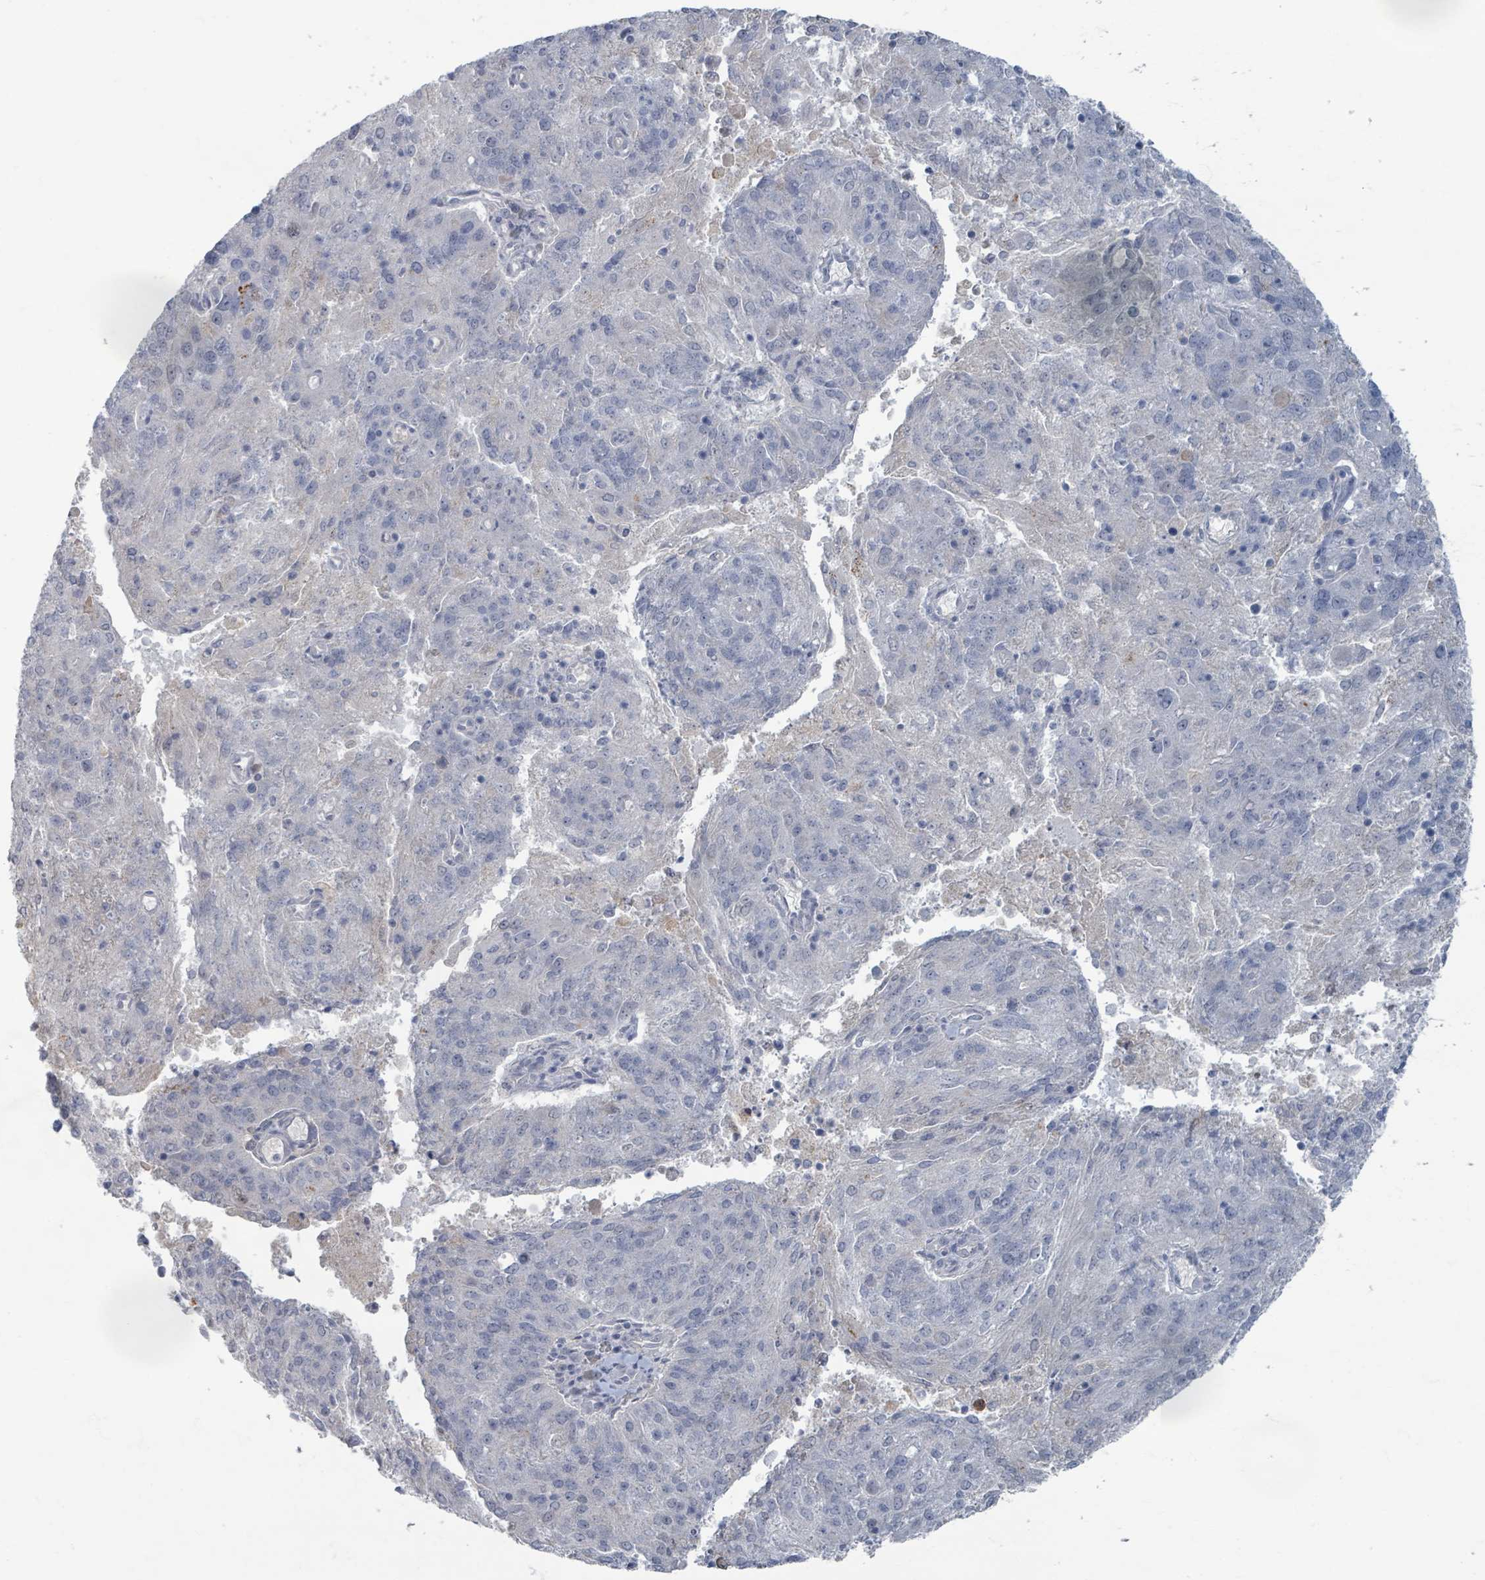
{"staining": {"intensity": "negative", "quantity": "none", "location": "none"}, "tissue": "endometrial cancer", "cell_type": "Tumor cells", "image_type": "cancer", "snomed": [{"axis": "morphology", "description": "Adenocarcinoma, NOS"}, {"axis": "topography", "description": "Endometrium"}], "caption": "Adenocarcinoma (endometrial) was stained to show a protein in brown. There is no significant staining in tumor cells.", "gene": "WNT11", "patient": {"sex": "female", "age": 82}}